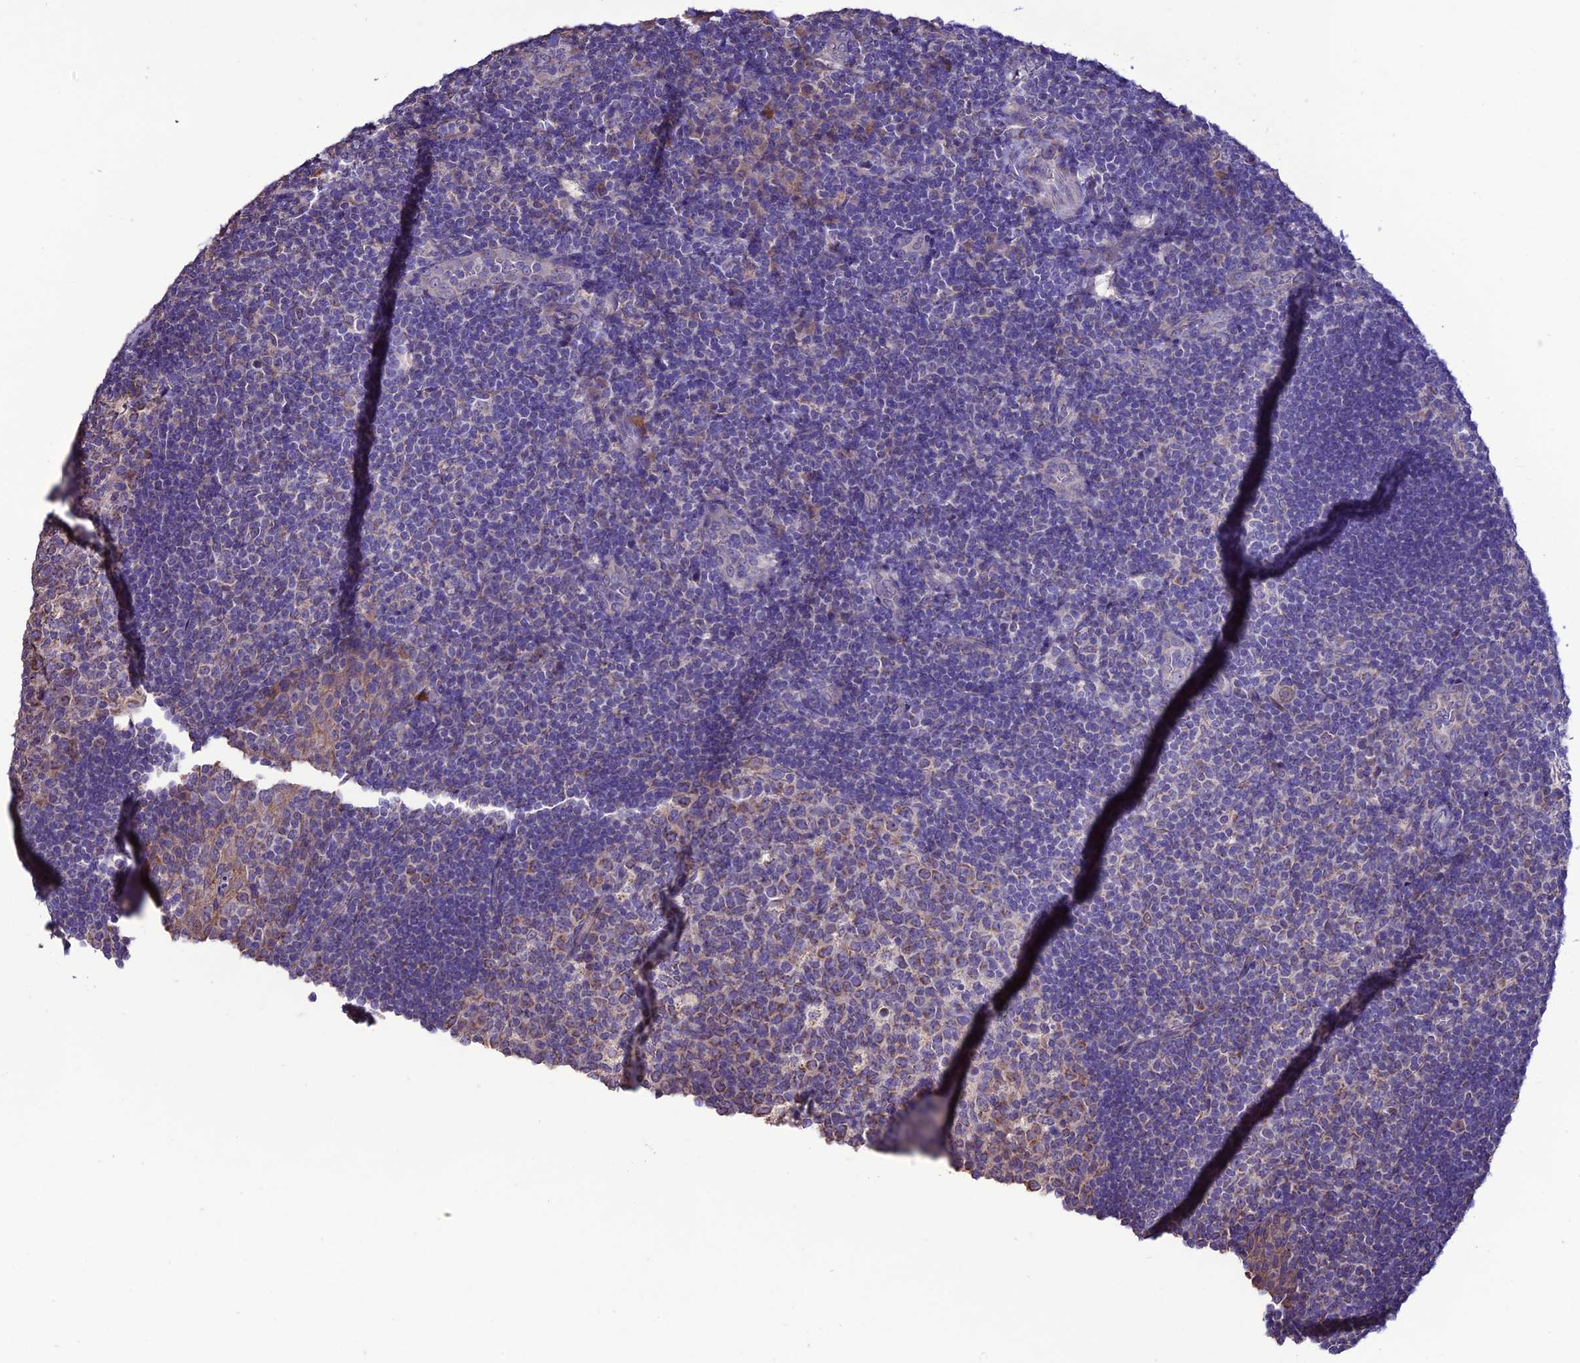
{"staining": {"intensity": "moderate", "quantity": "<25%", "location": "cytoplasmic/membranous"}, "tissue": "tonsil", "cell_type": "Germinal center cells", "image_type": "normal", "snomed": [{"axis": "morphology", "description": "Normal tissue, NOS"}, {"axis": "topography", "description": "Tonsil"}], "caption": "Immunohistochemical staining of benign tonsil demonstrates <25% levels of moderate cytoplasmic/membranous protein expression in approximately <25% of germinal center cells. The protein is shown in brown color, while the nuclei are stained blue.", "gene": "HOGA1", "patient": {"sex": "male", "age": 17}}